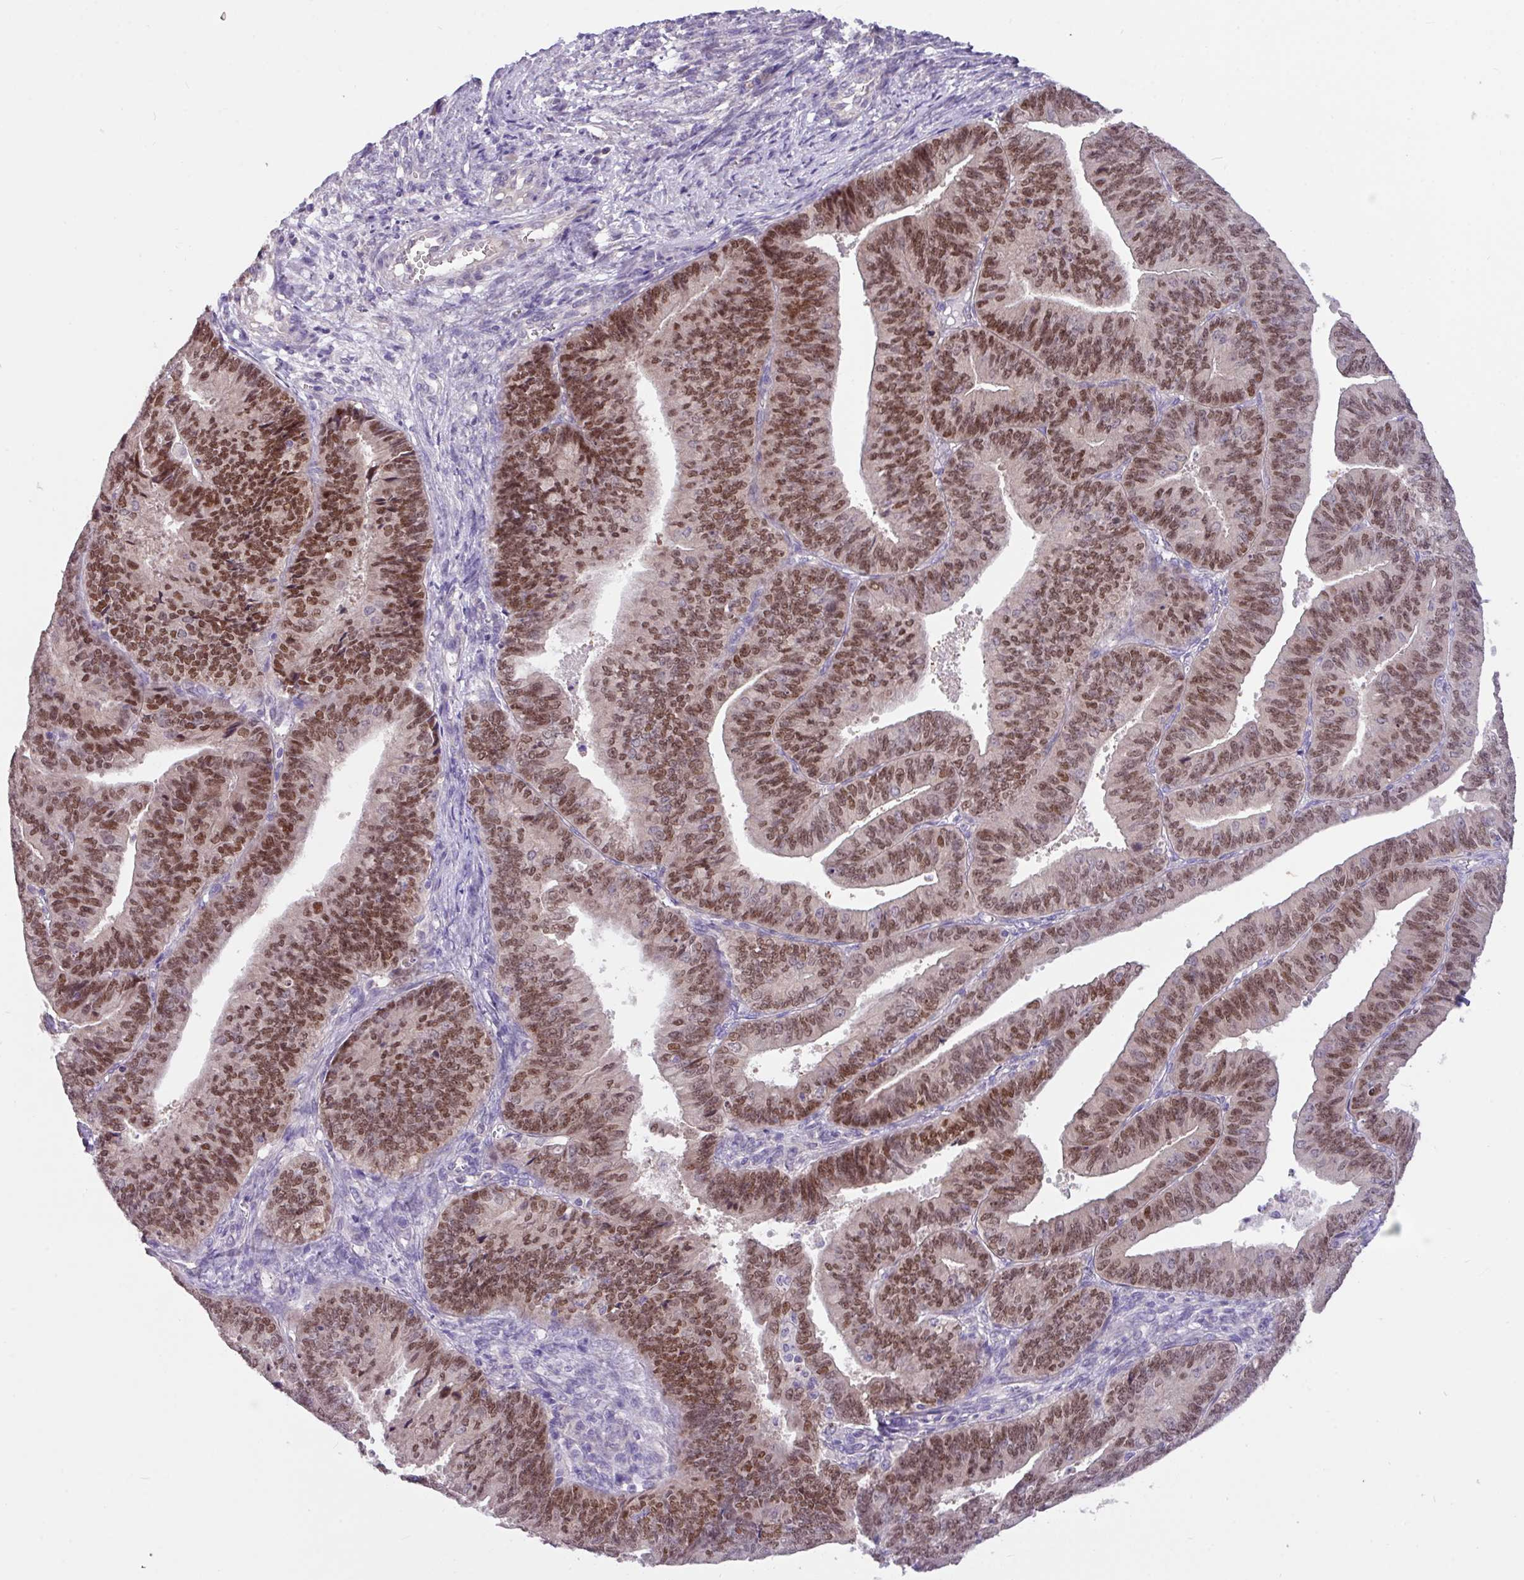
{"staining": {"intensity": "moderate", "quantity": ">75%", "location": "nuclear"}, "tissue": "endometrial cancer", "cell_type": "Tumor cells", "image_type": "cancer", "snomed": [{"axis": "morphology", "description": "Adenocarcinoma, NOS"}, {"axis": "topography", "description": "Endometrium"}], "caption": "A histopathology image of human endometrial cancer (adenocarcinoma) stained for a protein displays moderate nuclear brown staining in tumor cells.", "gene": "PAX8", "patient": {"sex": "female", "age": 73}}